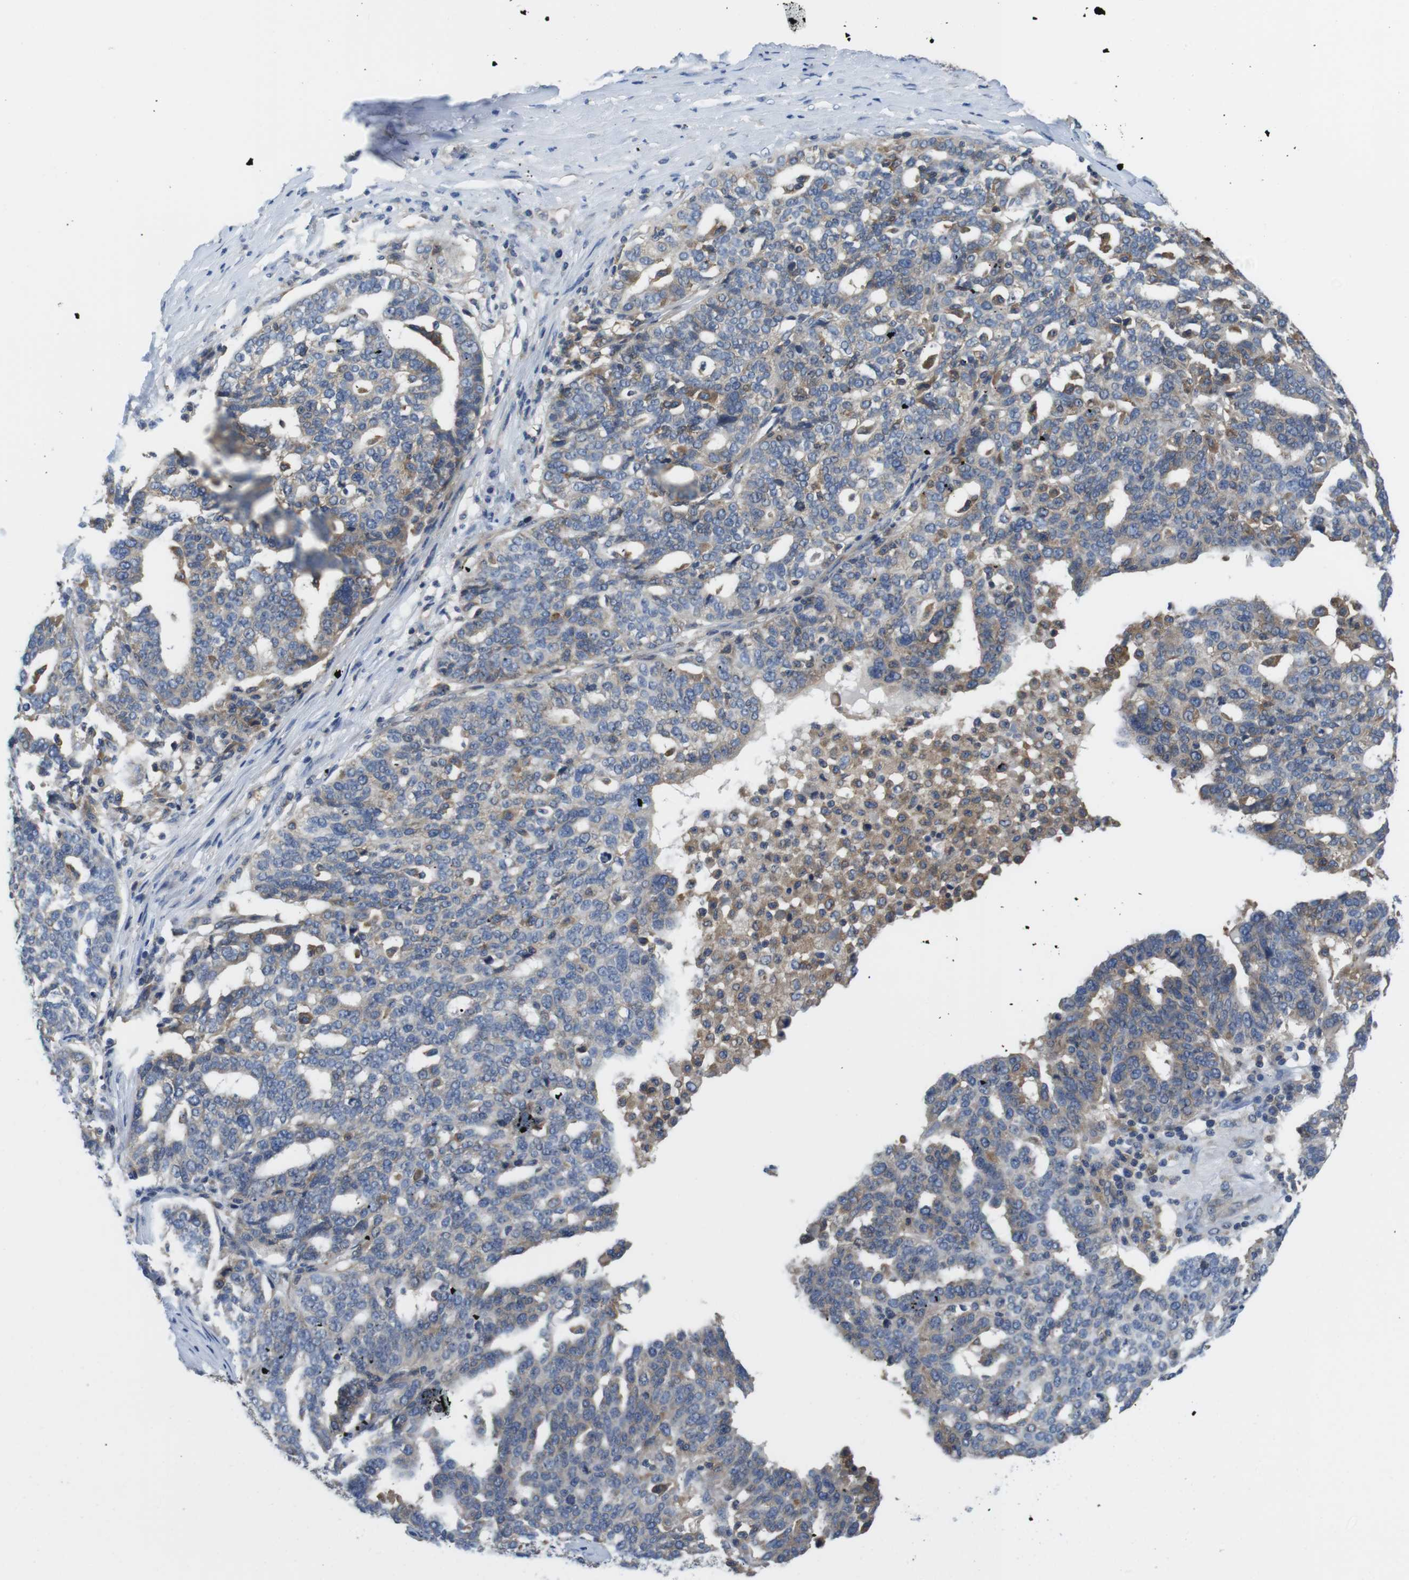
{"staining": {"intensity": "weak", "quantity": "<25%", "location": "cytoplasmic/membranous"}, "tissue": "ovarian cancer", "cell_type": "Tumor cells", "image_type": "cancer", "snomed": [{"axis": "morphology", "description": "Cystadenocarcinoma, serous, NOS"}, {"axis": "topography", "description": "Ovary"}], "caption": "A histopathology image of human ovarian cancer is negative for staining in tumor cells.", "gene": "HERPUD2", "patient": {"sex": "female", "age": 59}}